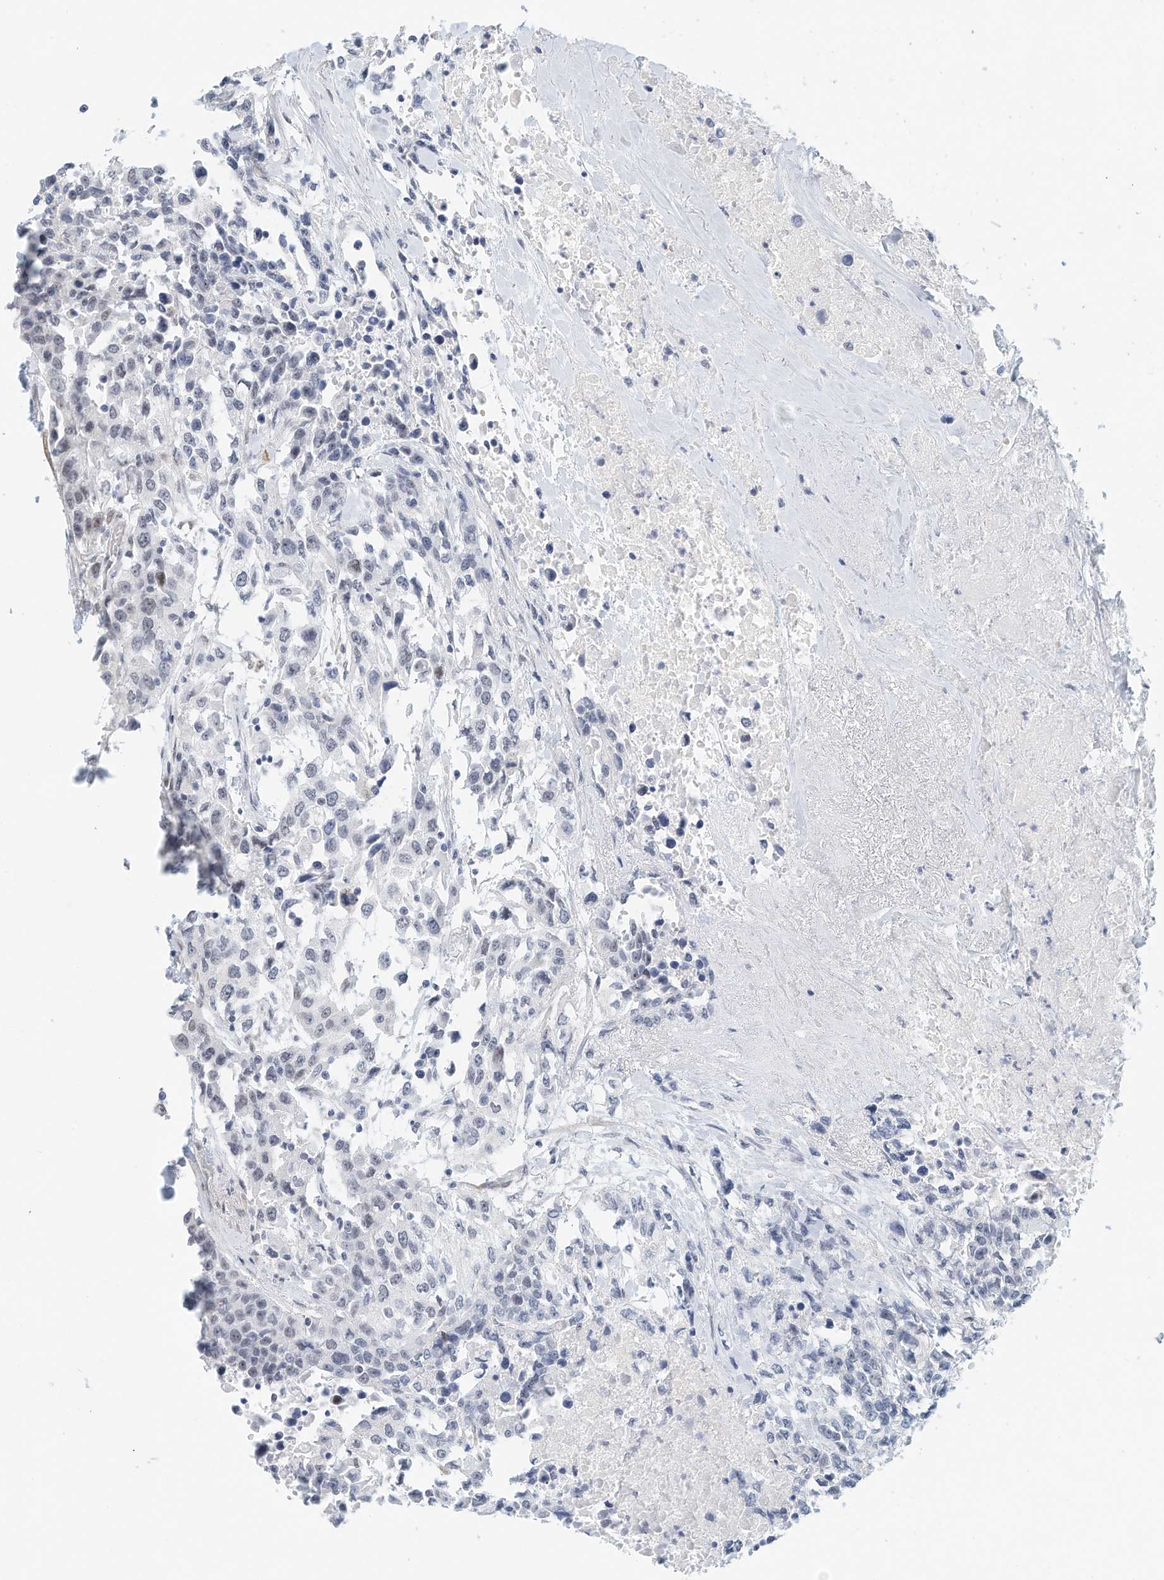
{"staining": {"intensity": "negative", "quantity": "none", "location": "none"}, "tissue": "urothelial cancer", "cell_type": "Tumor cells", "image_type": "cancer", "snomed": [{"axis": "morphology", "description": "Urothelial carcinoma, High grade"}, {"axis": "topography", "description": "Urinary bladder"}], "caption": "Tumor cells show no significant protein staining in high-grade urothelial carcinoma.", "gene": "ARHGAP28", "patient": {"sex": "female", "age": 80}}